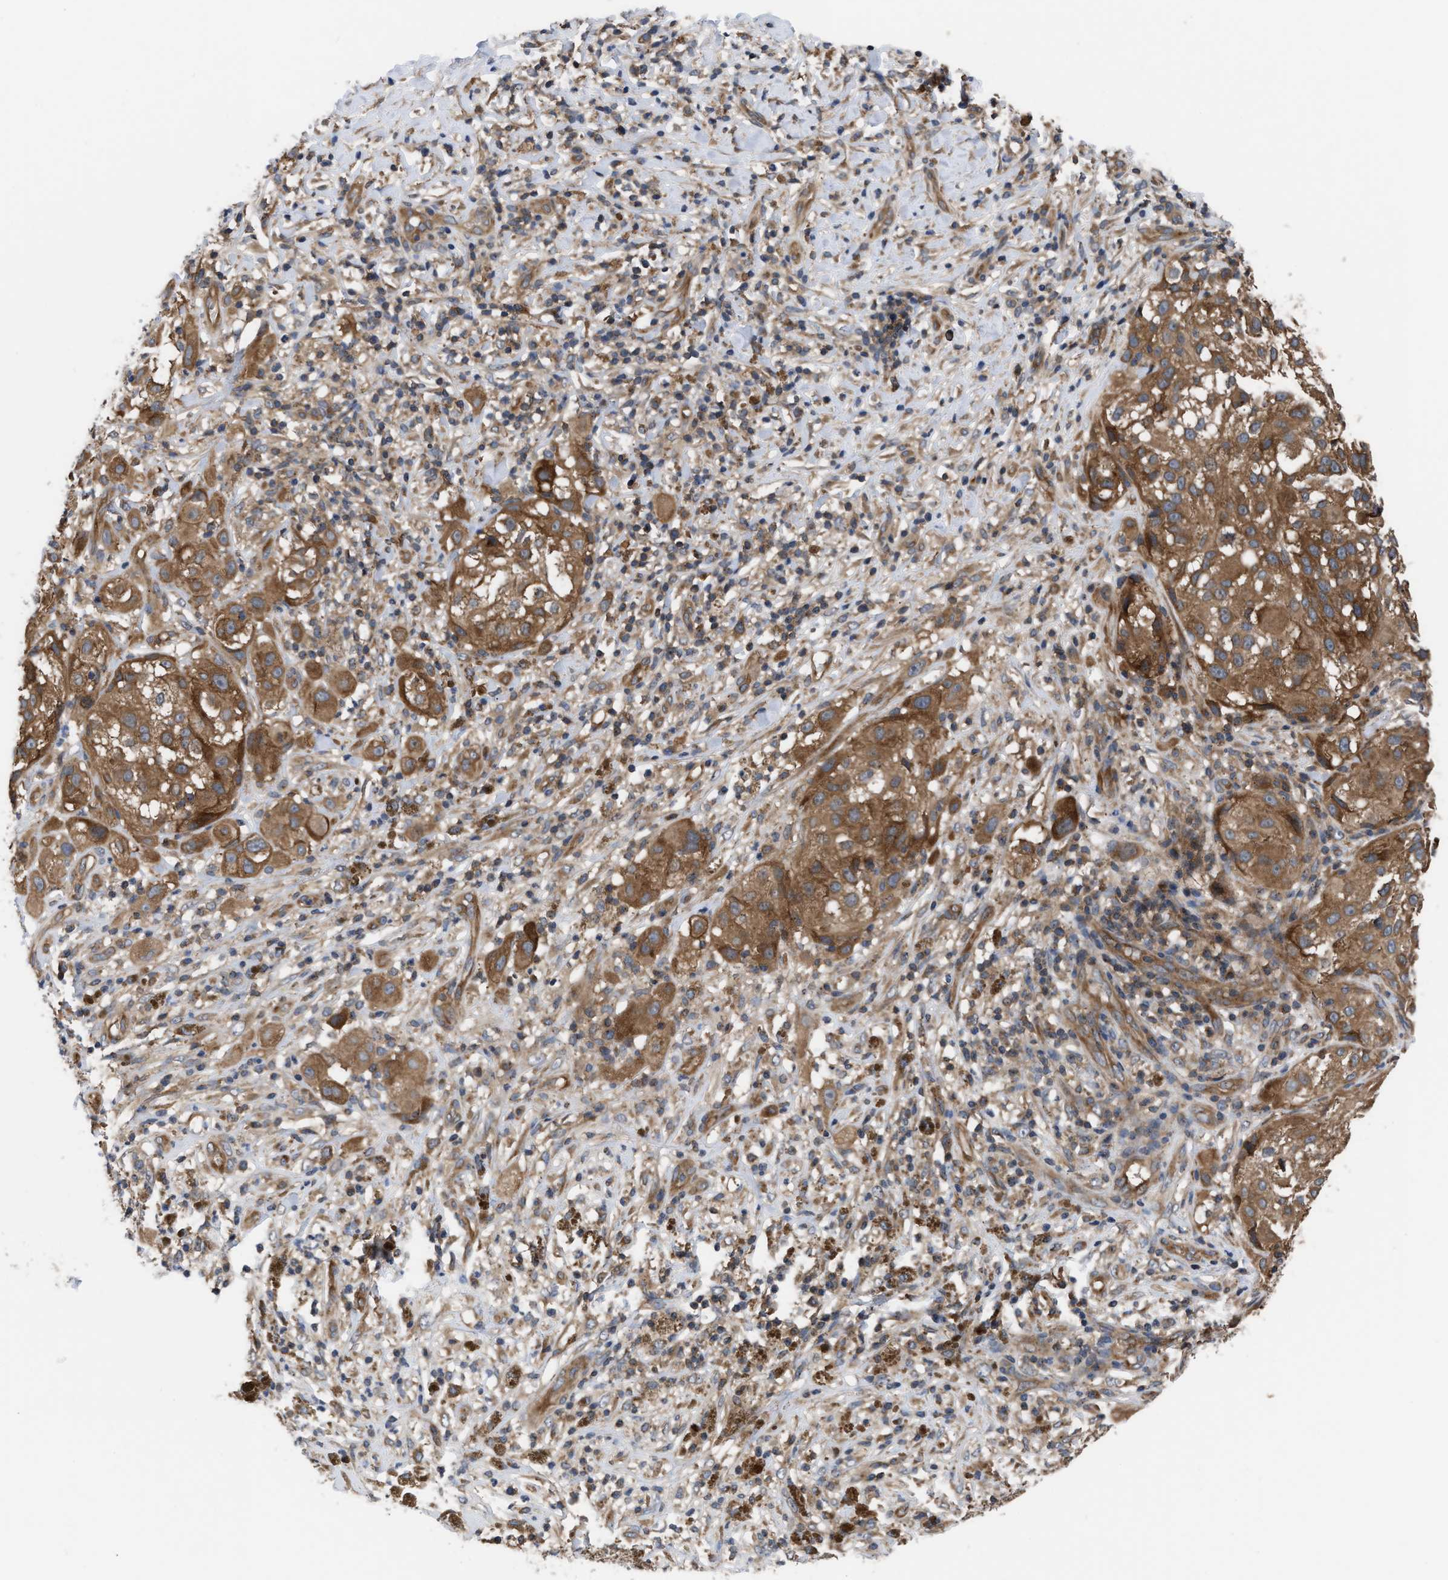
{"staining": {"intensity": "moderate", "quantity": ">75%", "location": "cytoplasmic/membranous"}, "tissue": "melanoma", "cell_type": "Tumor cells", "image_type": "cancer", "snomed": [{"axis": "morphology", "description": "Necrosis, NOS"}, {"axis": "morphology", "description": "Malignant melanoma, NOS"}, {"axis": "topography", "description": "Skin"}], "caption": "This micrograph reveals immunohistochemistry staining of malignant melanoma, with medium moderate cytoplasmic/membranous expression in about >75% of tumor cells.", "gene": "LAPTM4B", "patient": {"sex": "female", "age": 87}}